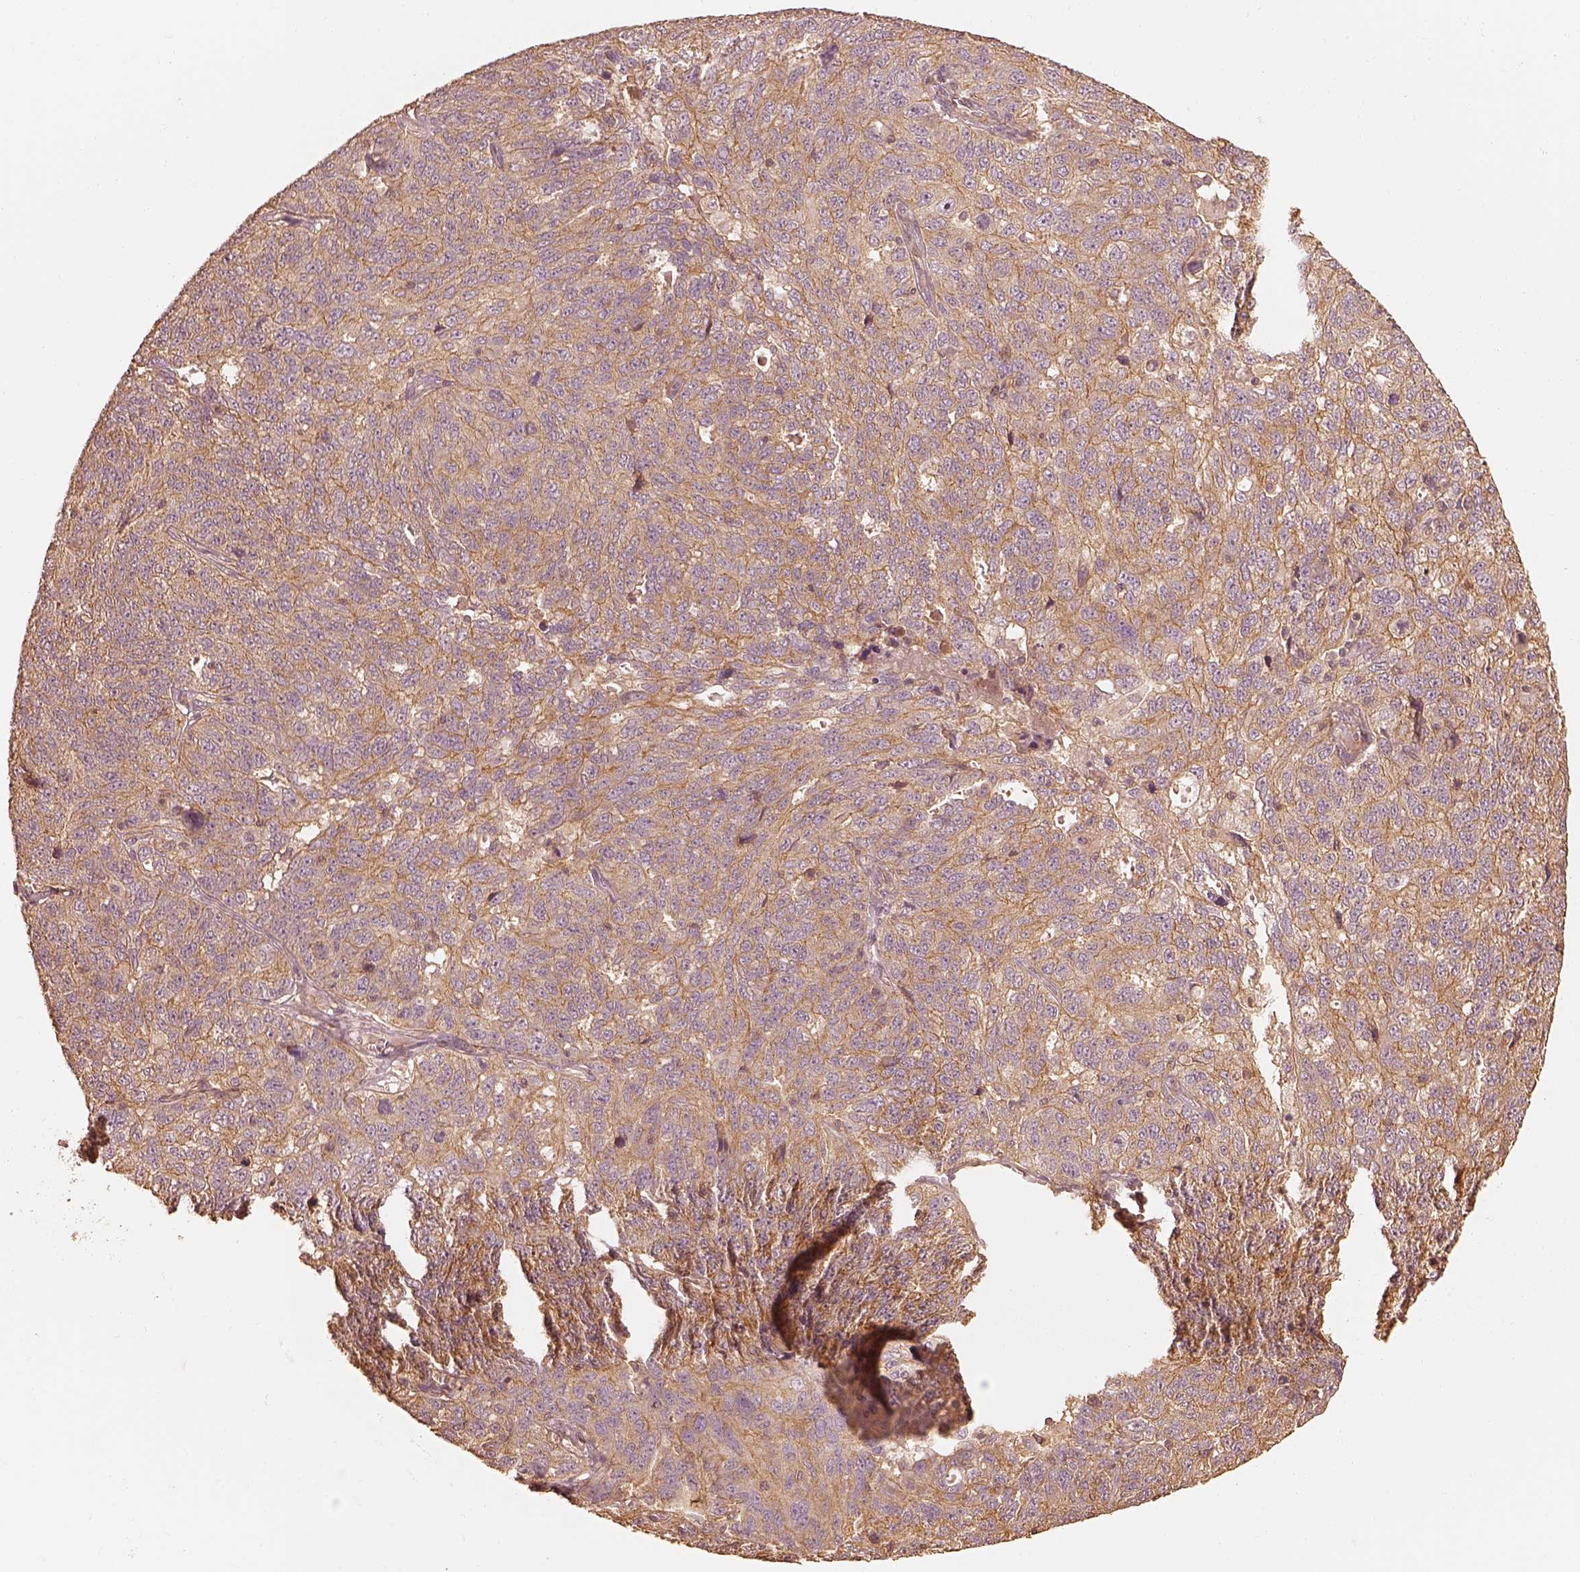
{"staining": {"intensity": "moderate", "quantity": "25%-75%", "location": "cytoplasmic/membranous"}, "tissue": "ovarian cancer", "cell_type": "Tumor cells", "image_type": "cancer", "snomed": [{"axis": "morphology", "description": "Cystadenocarcinoma, serous, NOS"}, {"axis": "topography", "description": "Ovary"}], "caption": "Protein staining of ovarian cancer tissue reveals moderate cytoplasmic/membranous positivity in approximately 25%-75% of tumor cells.", "gene": "WDR7", "patient": {"sex": "female", "age": 71}}